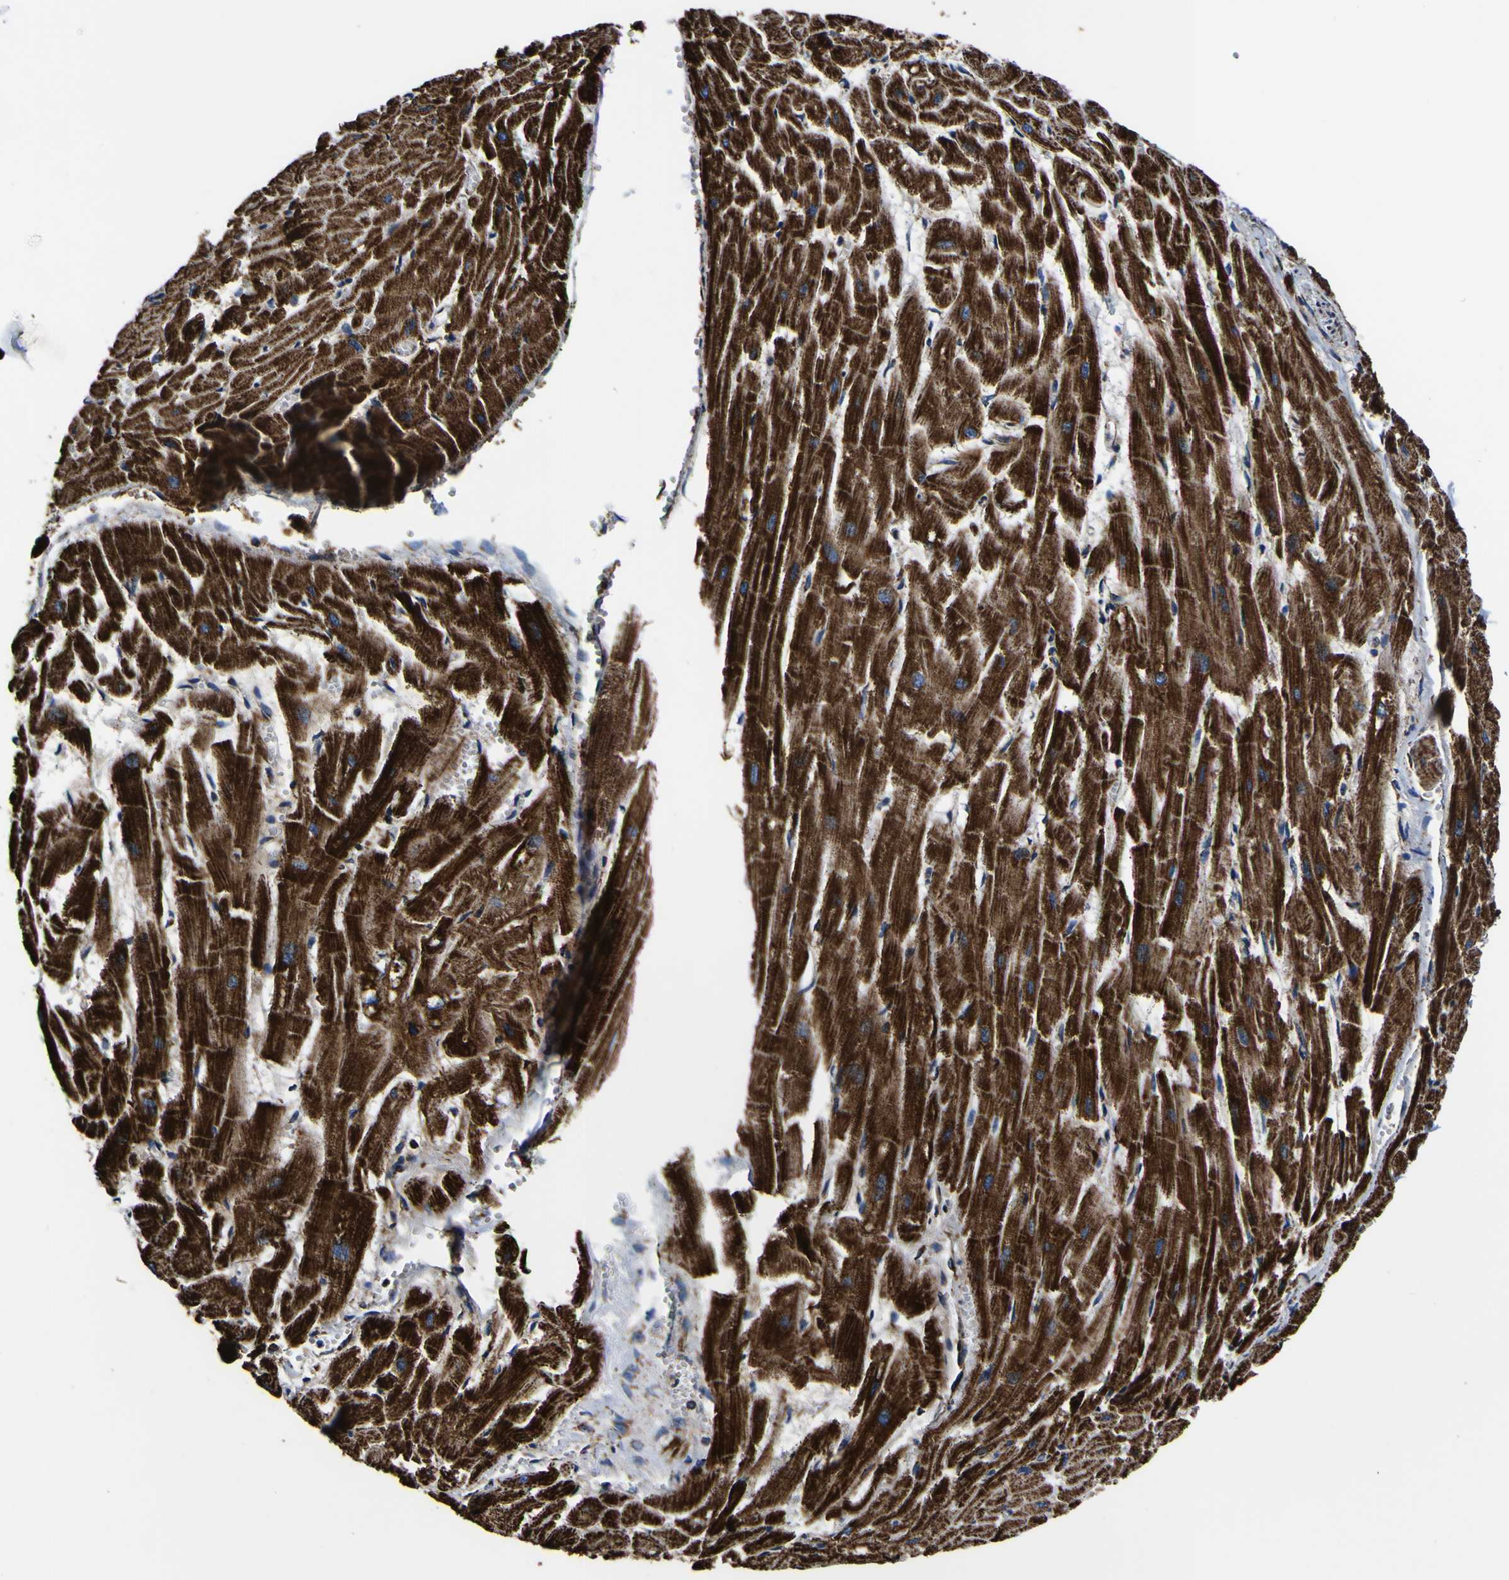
{"staining": {"intensity": "strong", "quantity": ">75%", "location": "cytoplasmic/membranous"}, "tissue": "heart muscle", "cell_type": "Cardiomyocytes", "image_type": "normal", "snomed": [{"axis": "morphology", "description": "Normal tissue, NOS"}, {"axis": "topography", "description": "Heart"}], "caption": "Immunohistochemistry (IHC) image of normal human heart muscle stained for a protein (brown), which demonstrates high levels of strong cytoplasmic/membranous expression in approximately >75% of cardiomyocytes.", "gene": "PTRH2", "patient": {"sex": "female", "age": 19}}